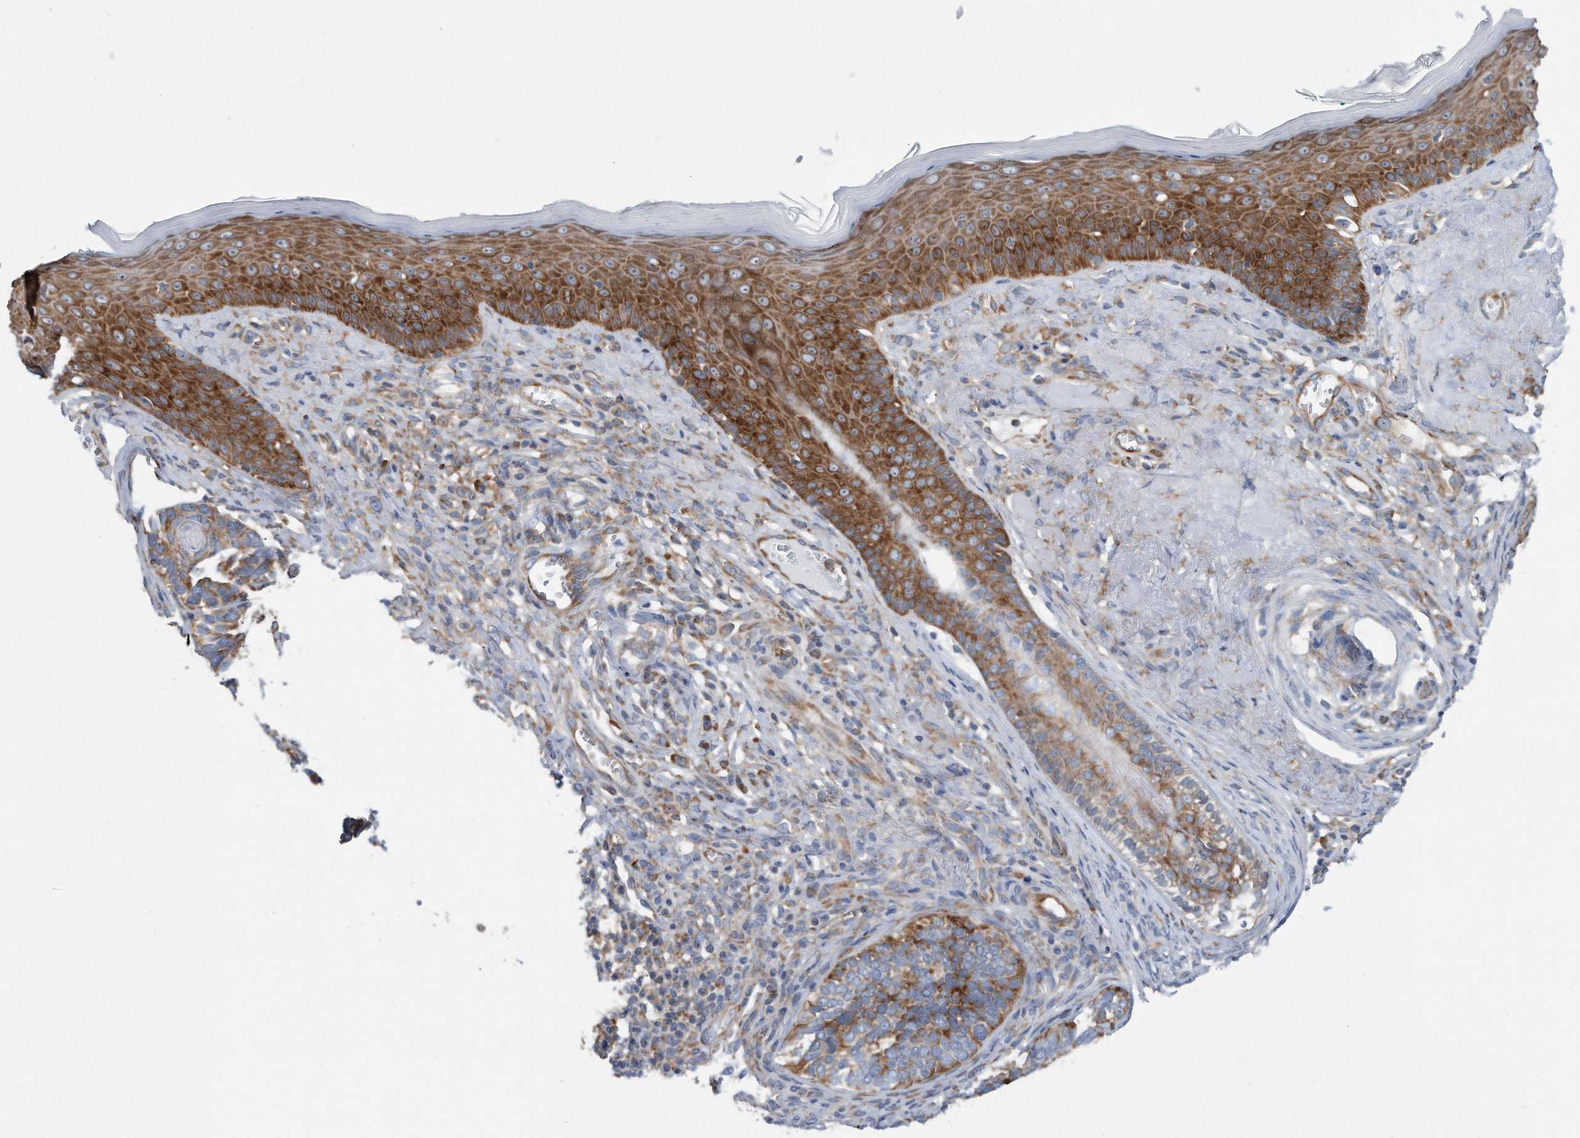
{"staining": {"intensity": "moderate", "quantity": "25%-75%", "location": "cytoplasmic/membranous"}, "tissue": "skin cancer", "cell_type": "Tumor cells", "image_type": "cancer", "snomed": [{"axis": "morphology", "description": "Basal cell carcinoma"}, {"axis": "topography", "description": "Skin"}], "caption": "This micrograph displays IHC staining of human skin cancer (basal cell carcinoma), with medium moderate cytoplasmic/membranous positivity in about 25%-75% of tumor cells.", "gene": "RPL26L1", "patient": {"sex": "male", "age": 62}}